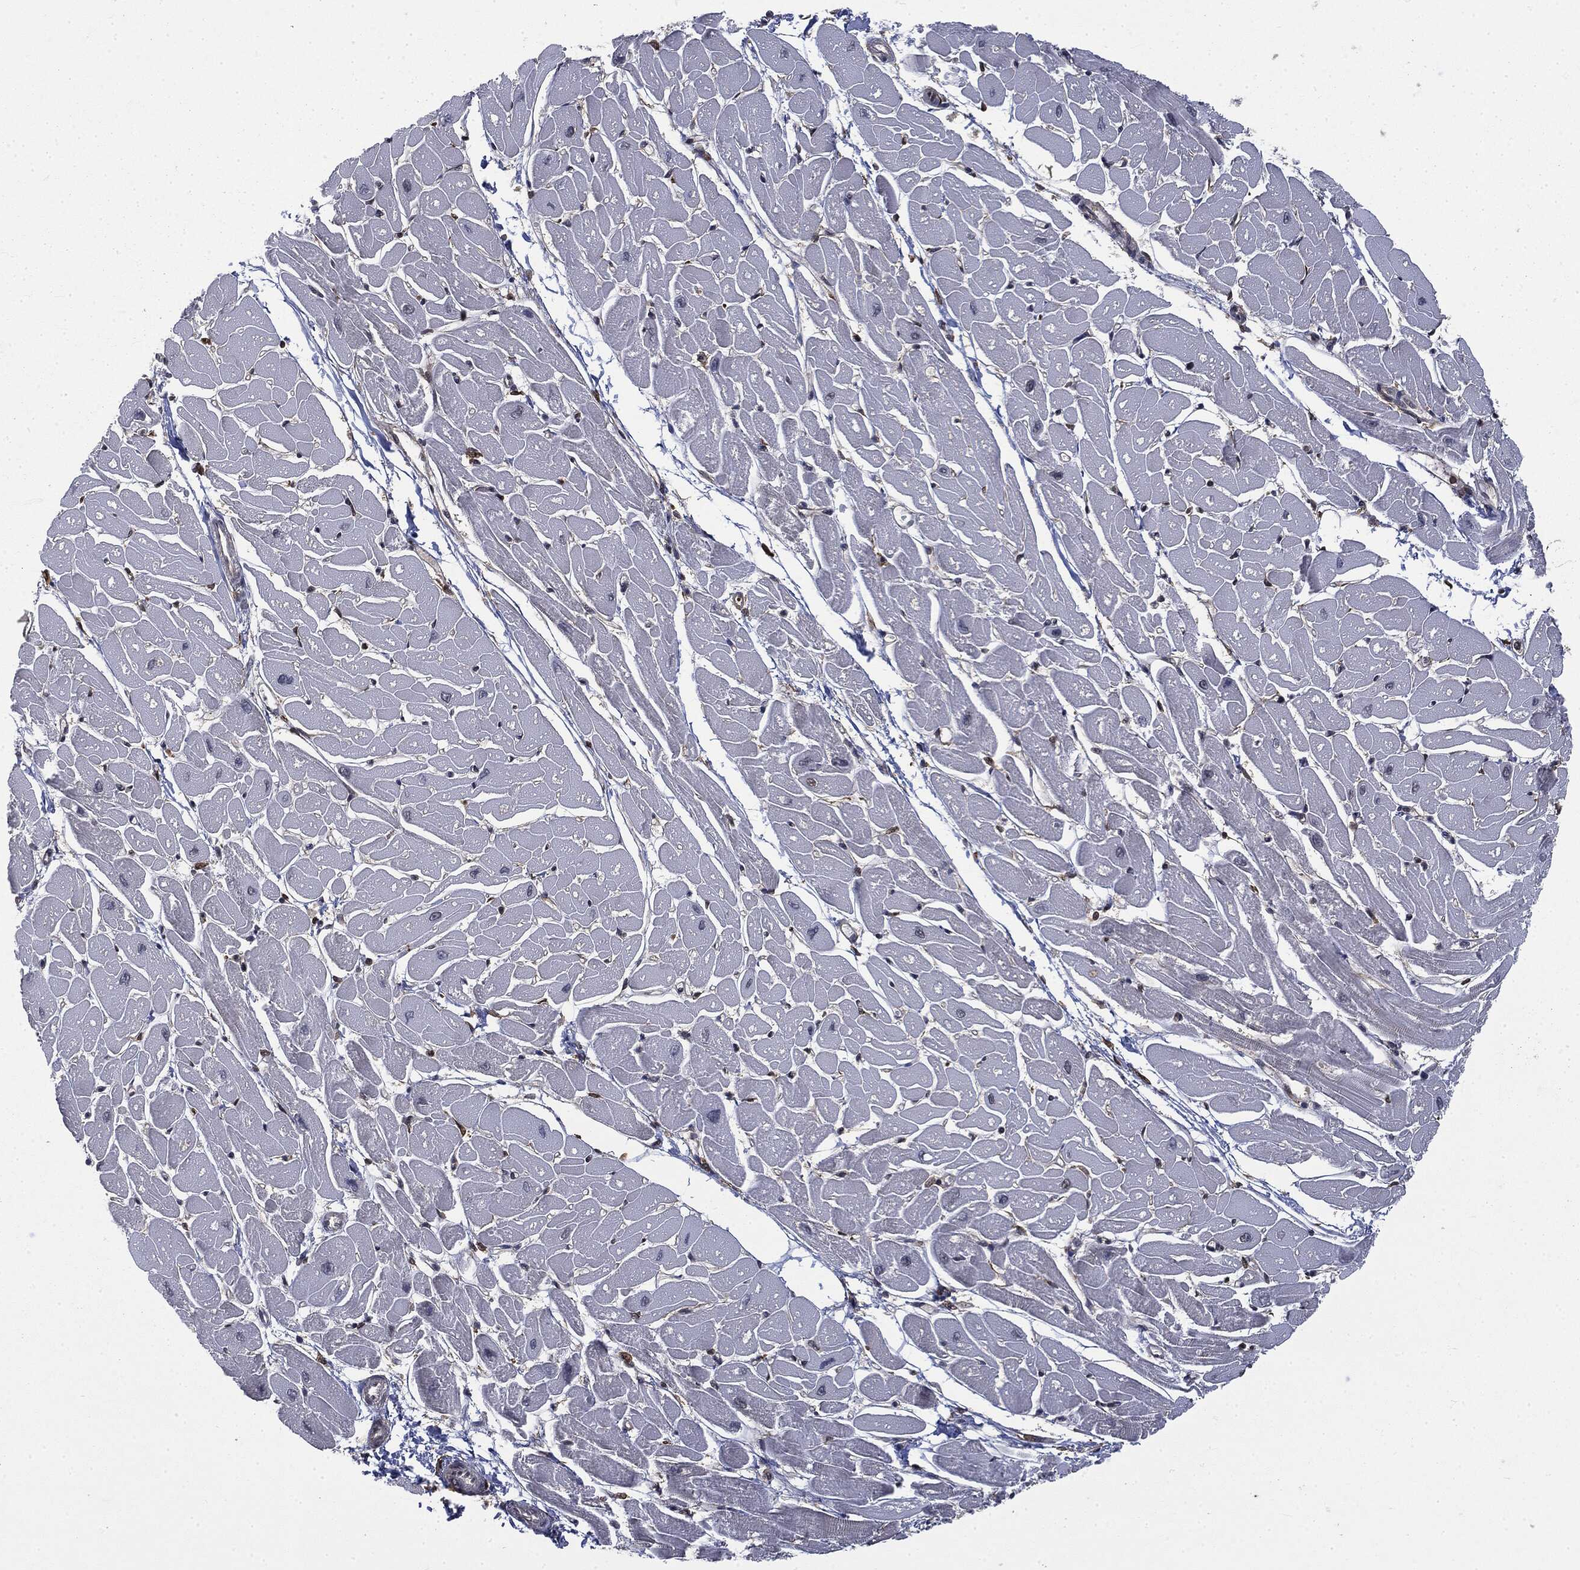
{"staining": {"intensity": "negative", "quantity": "none", "location": "none"}, "tissue": "heart muscle", "cell_type": "Cardiomyocytes", "image_type": "normal", "snomed": [{"axis": "morphology", "description": "Normal tissue, NOS"}, {"axis": "topography", "description": "Heart"}], "caption": "Micrograph shows no protein expression in cardiomyocytes of normal heart muscle. Nuclei are stained in blue.", "gene": "SNX5", "patient": {"sex": "male", "age": 57}}